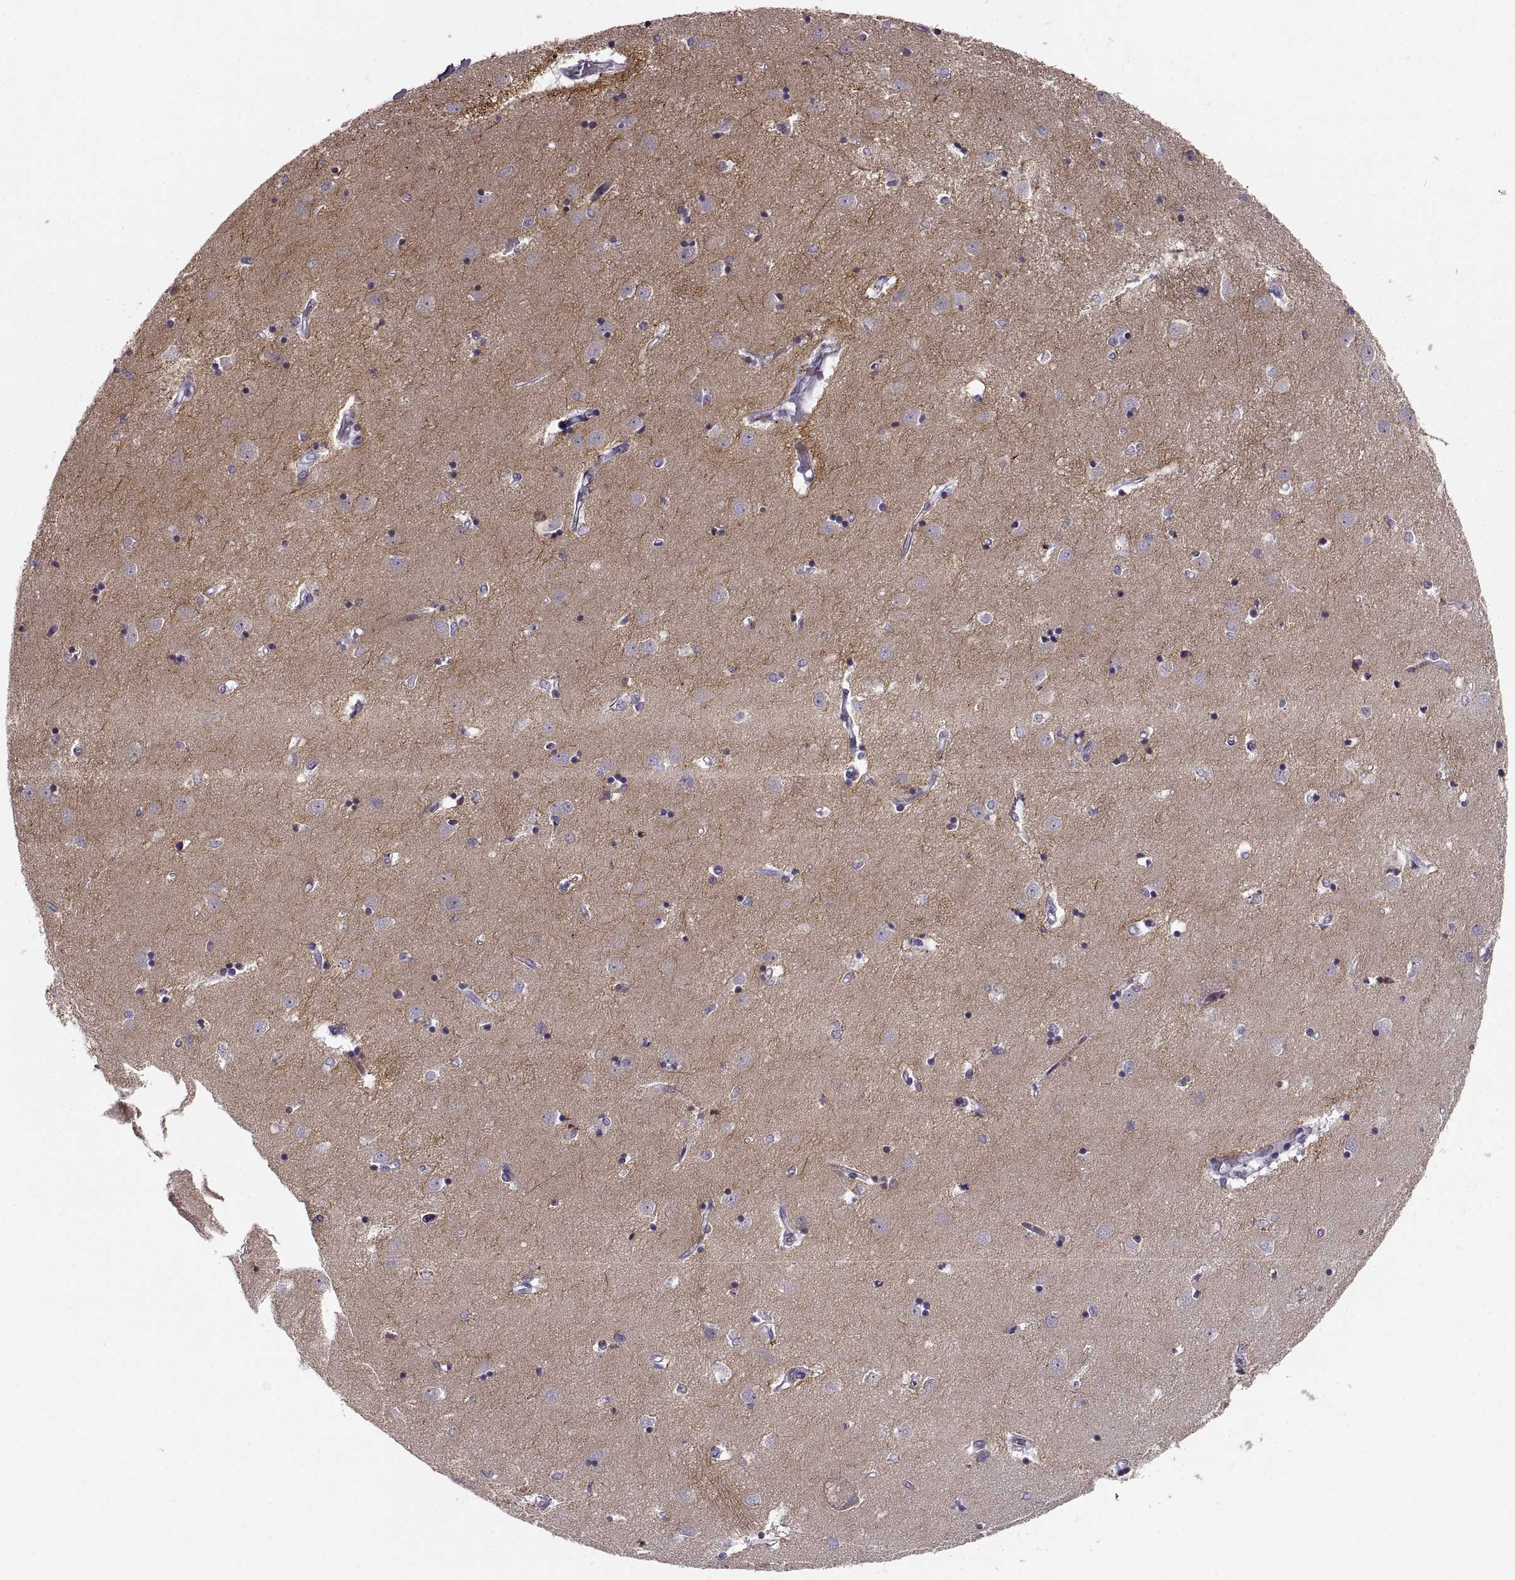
{"staining": {"intensity": "negative", "quantity": "none", "location": "none"}, "tissue": "caudate", "cell_type": "Glial cells", "image_type": "normal", "snomed": [{"axis": "morphology", "description": "Normal tissue, NOS"}, {"axis": "topography", "description": "Lateral ventricle wall"}], "caption": "Protein analysis of benign caudate reveals no significant staining in glial cells. The staining is performed using DAB (3,3'-diaminobenzidine) brown chromogen with nuclei counter-stained in using hematoxylin.", "gene": "CNTN1", "patient": {"sex": "male", "age": 54}}